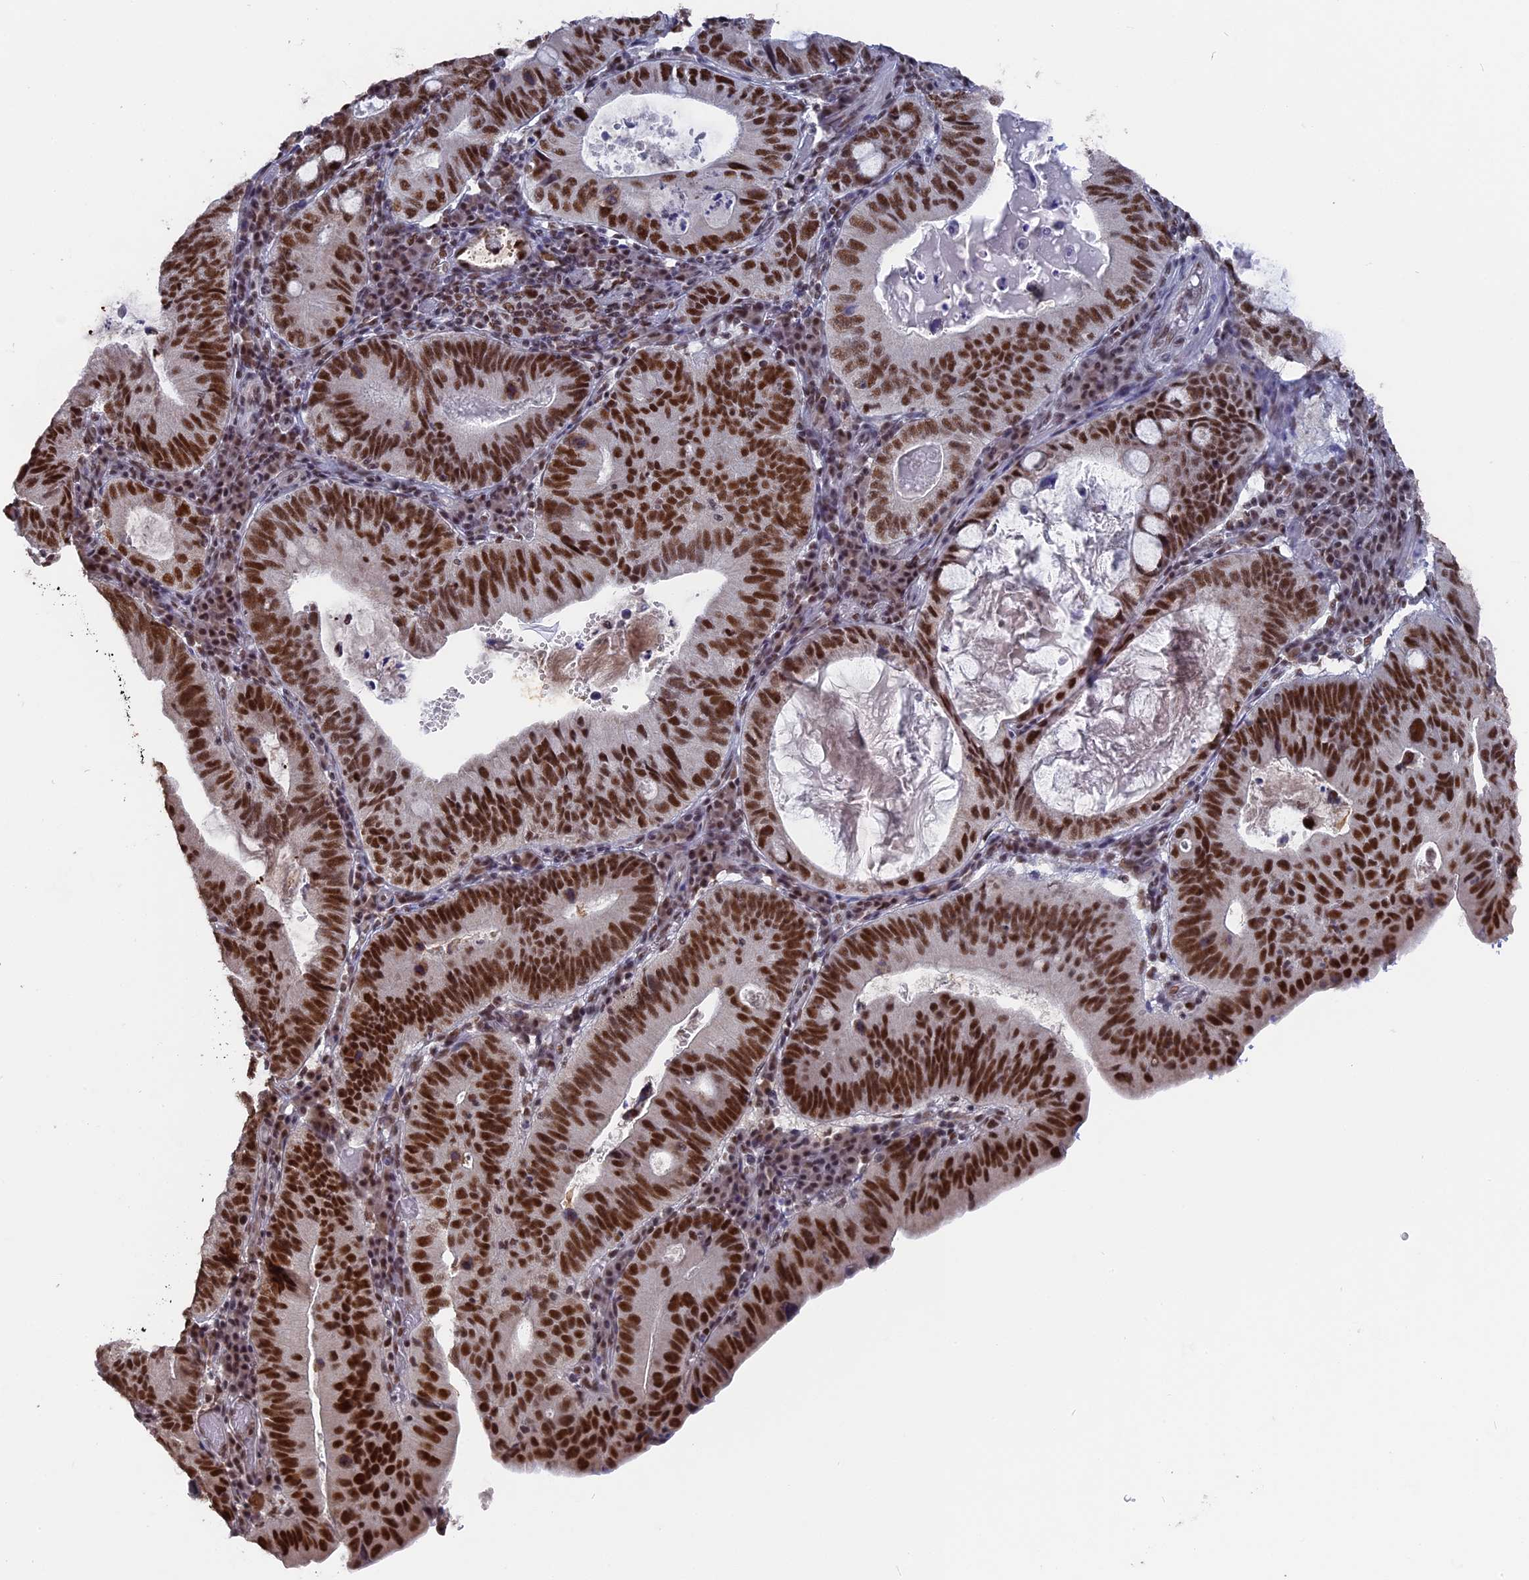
{"staining": {"intensity": "strong", "quantity": ">75%", "location": "nuclear"}, "tissue": "stomach cancer", "cell_type": "Tumor cells", "image_type": "cancer", "snomed": [{"axis": "morphology", "description": "Adenocarcinoma, NOS"}, {"axis": "topography", "description": "Stomach"}], "caption": "DAB immunohistochemical staining of human adenocarcinoma (stomach) reveals strong nuclear protein expression in approximately >75% of tumor cells. (Brightfield microscopy of DAB IHC at high magnification).", "gene": "SF3A2", "patient": {"sex": "male", "age": 59}}